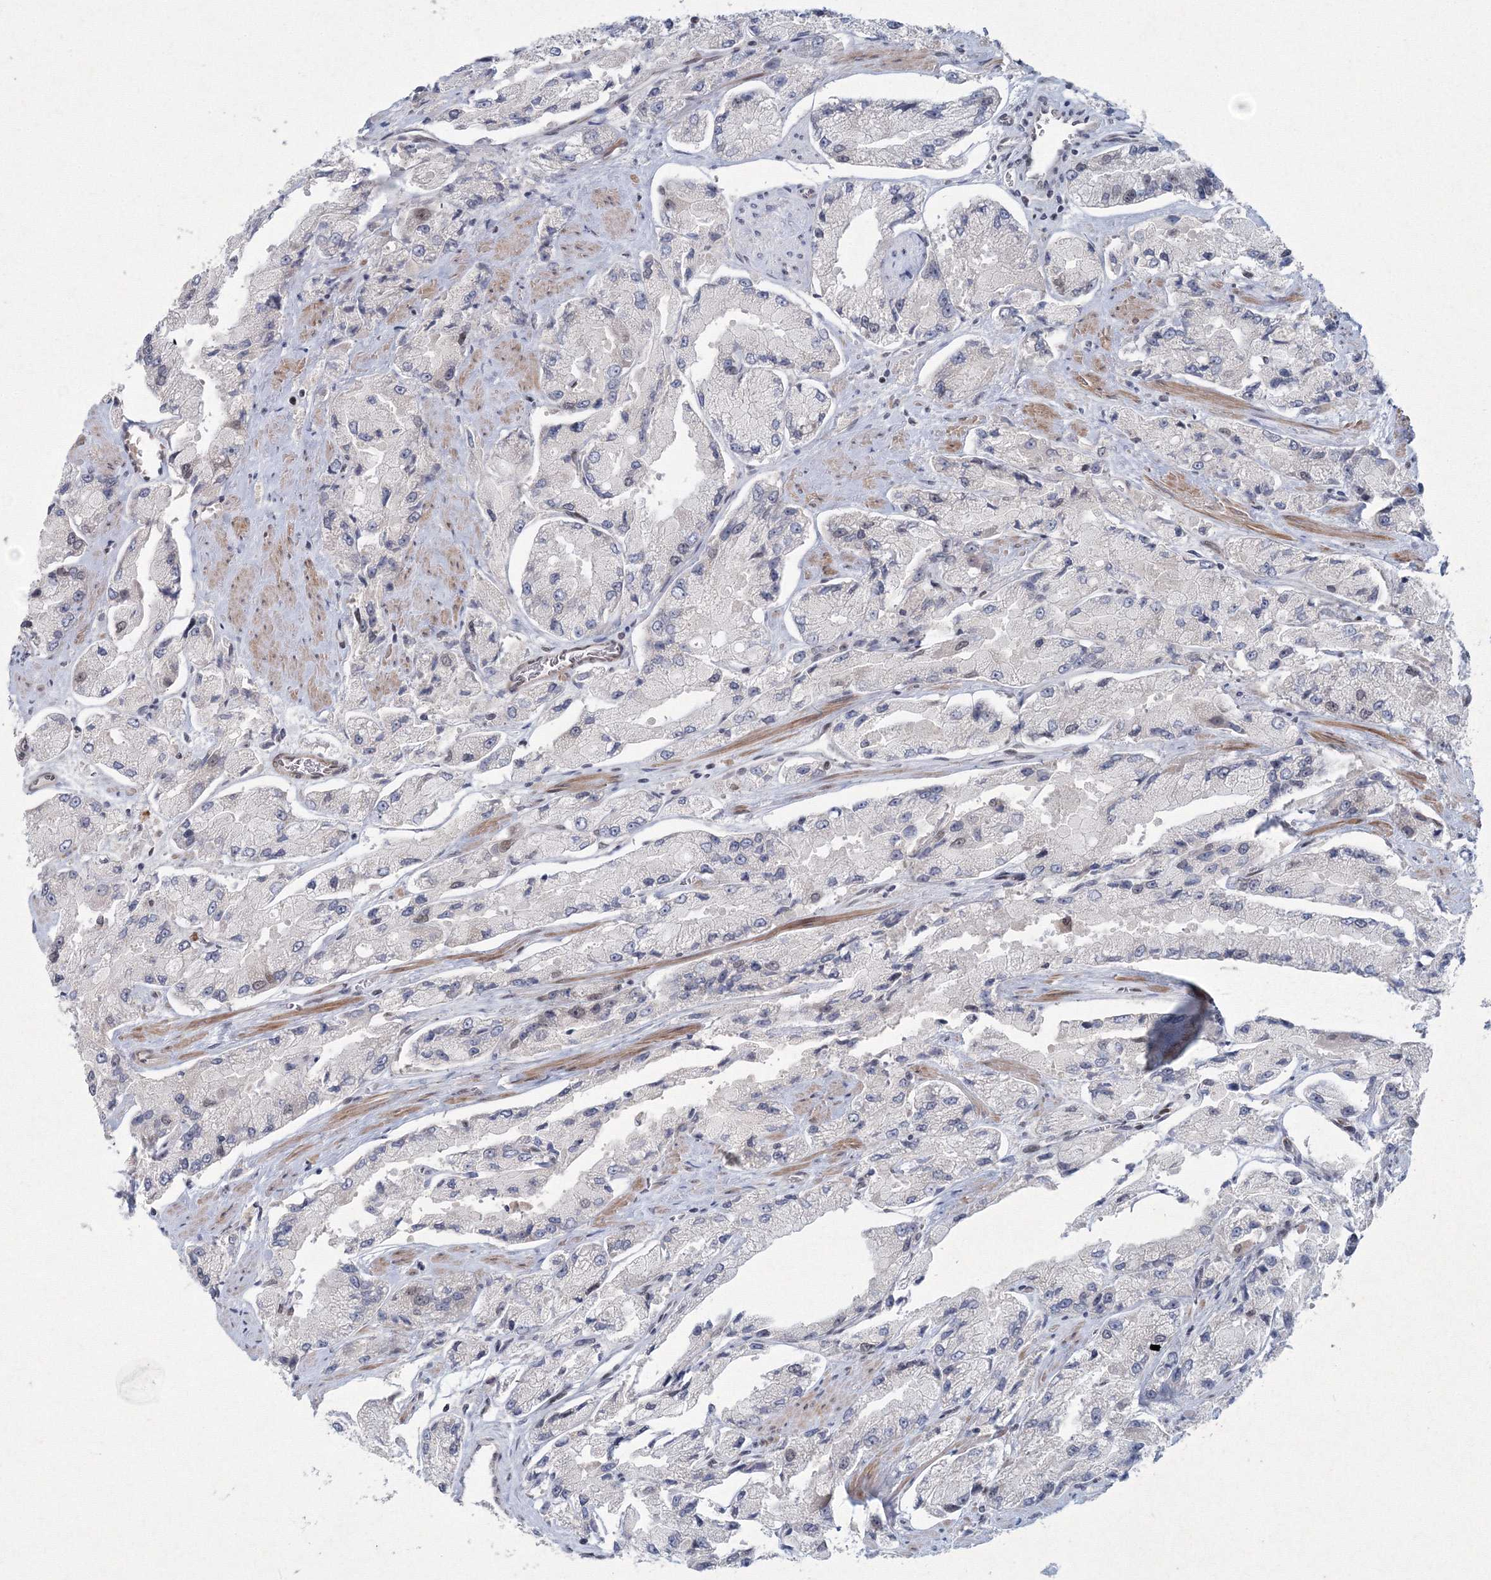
{"staining": {"intensity": "negative", "quantity": "none", "location": "none"}, "tissue": "prostate cancer", "cell_type": "Tumor cells", "image_type": "cancer", "snomed": [{"axis": "morphology", "description": "Adenocarcinoma, High grade"}, {"axis": "topography", "description": "Prostate"}], "caption": "Image shows no significant protein expression in tumor cells of prostate high-grade adenocarcinoma.", "gene": "C3orf33", "patient": {"sex": "male", "age": 58}}